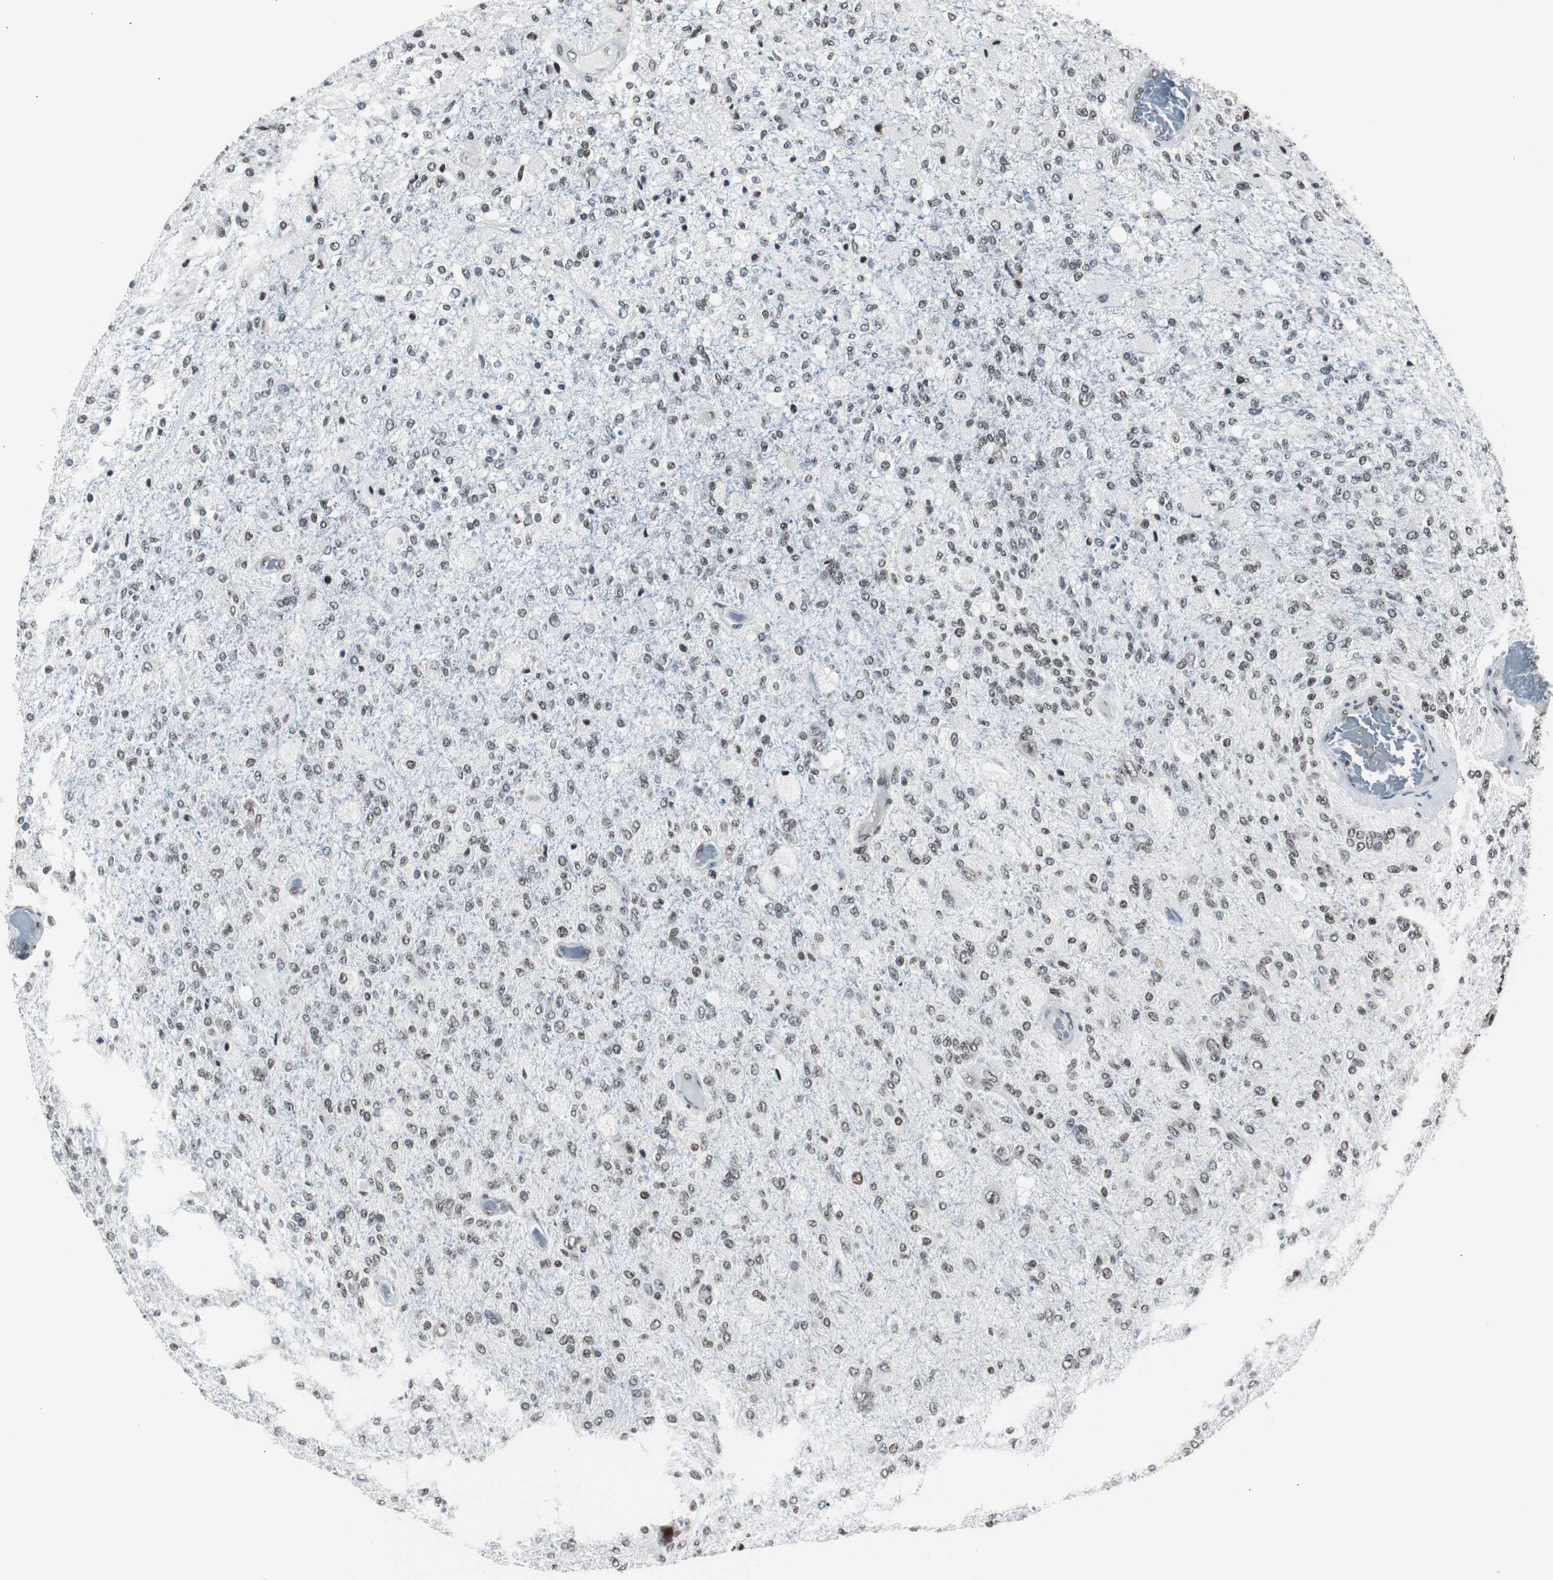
{"staining": {"intensity": "moderate", "quantity": ">75%", "location": "nuclear"}, "tissue": "glioma", "cell_type": "Tumor cells", "image_type": "cancer", "snomed": [{"axis": "morphology", "description": "Normal tissue, NOS"}, {"axis": "morphology", "description": "Glioma, malignant, High grade"}, {"axis": "topography", "description": "Cerebral cortex"}], "caption": "Malignant glioma (high-grade) stained with a protein marker reveals moderate staining in tumor cells.", "gene": "XRCC1", "patient": {"sex": "male", "age": 77}}